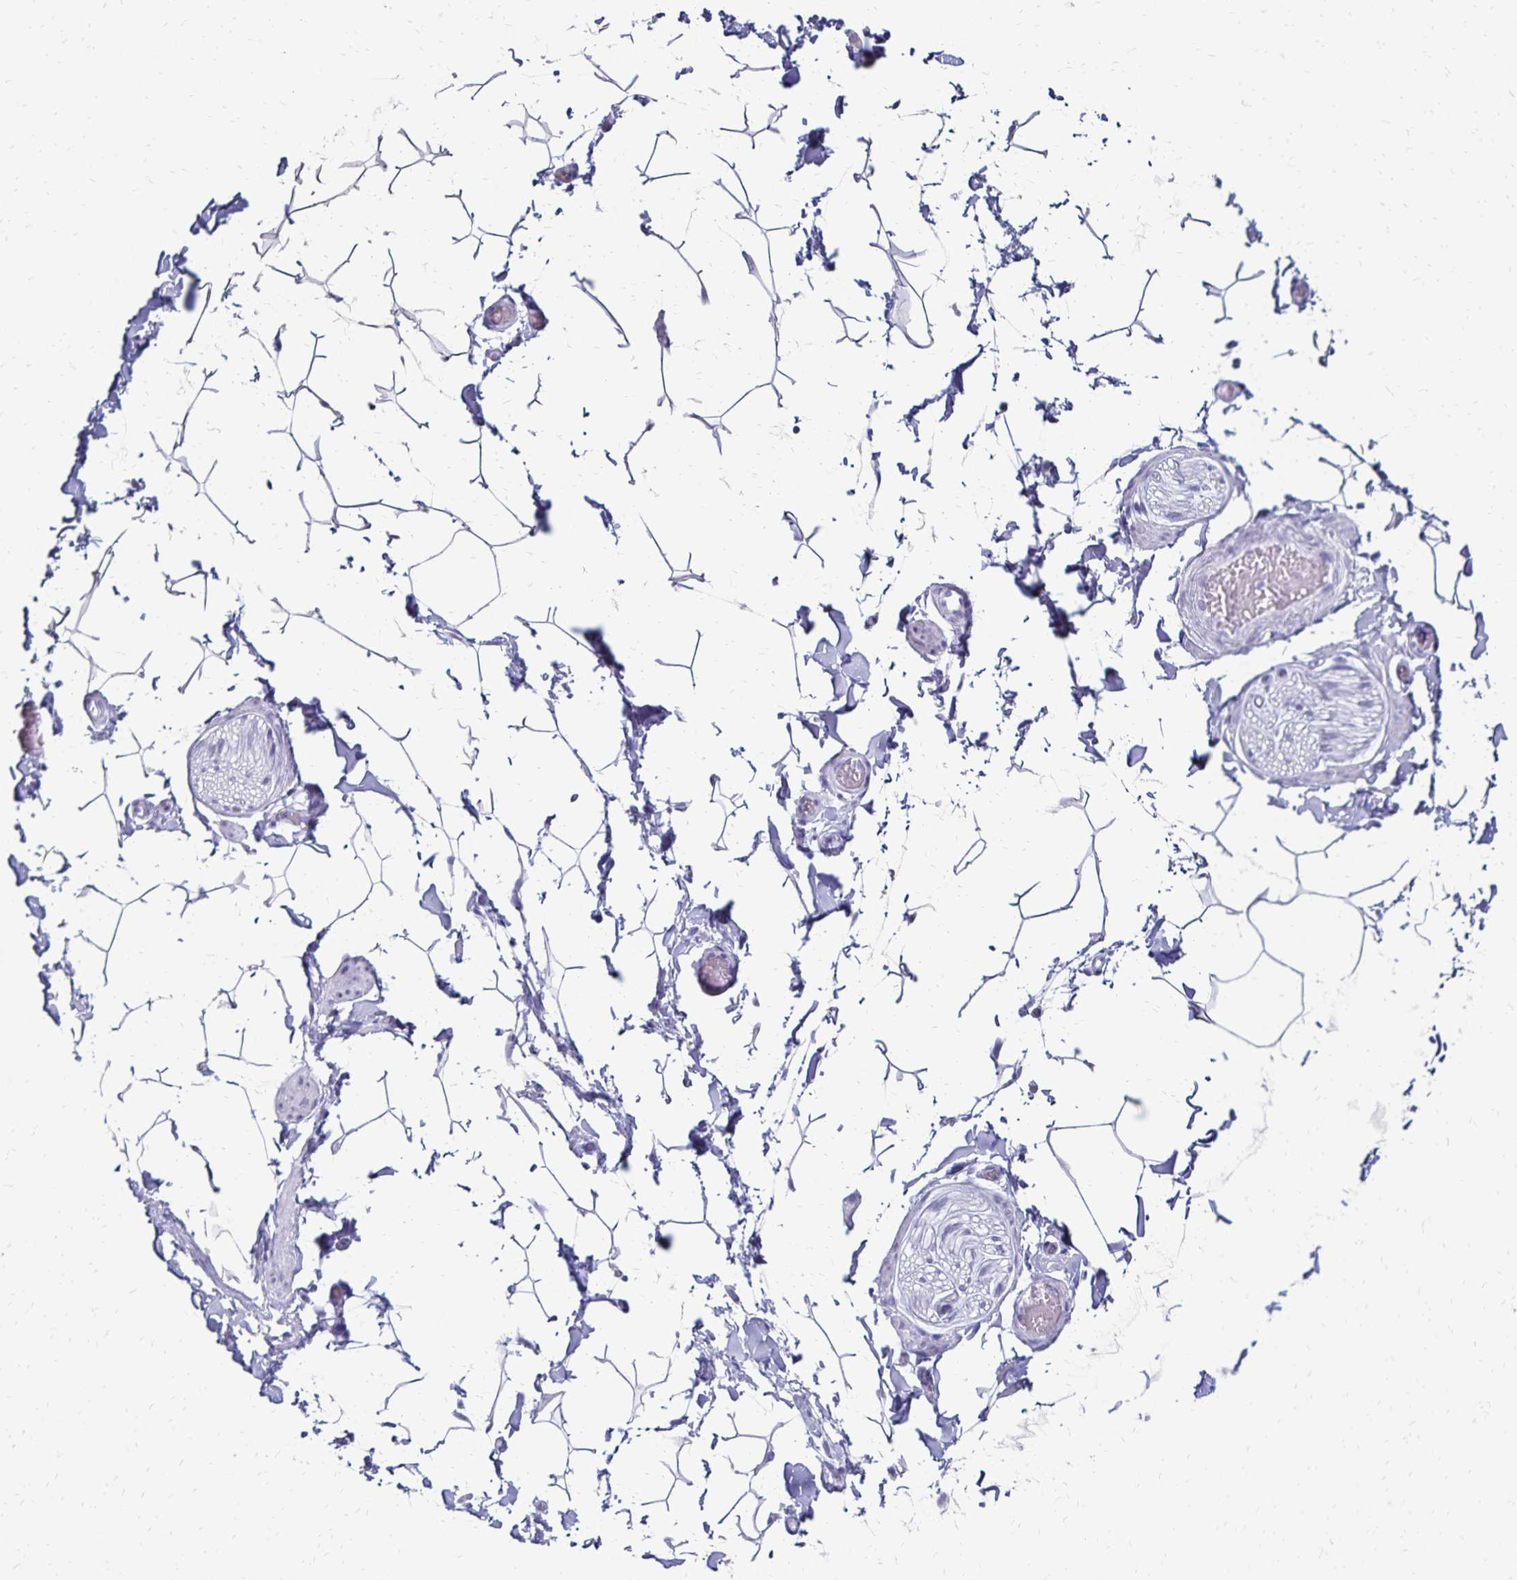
{"staining": {"intensity": "negative", "quantity": "none", "location": "none"}, "tissue": "adipose tissue", "cell_type": "Adipocytes", "image_type": "normal", "snomed": [{"axis": "morphology", "description": "Normal tissue, NOS"}, {"axis": "topography", "description": "Epididymis"}, {"axis": "topography", "description": "Peripheral nerve tissue"}], "caption": "Human adipose tissue stained for a protein using immunohistochemistry reveals no expression in adipocytes.", "gene": "GIP", "patient": {"sex": "male", "age": 32}}